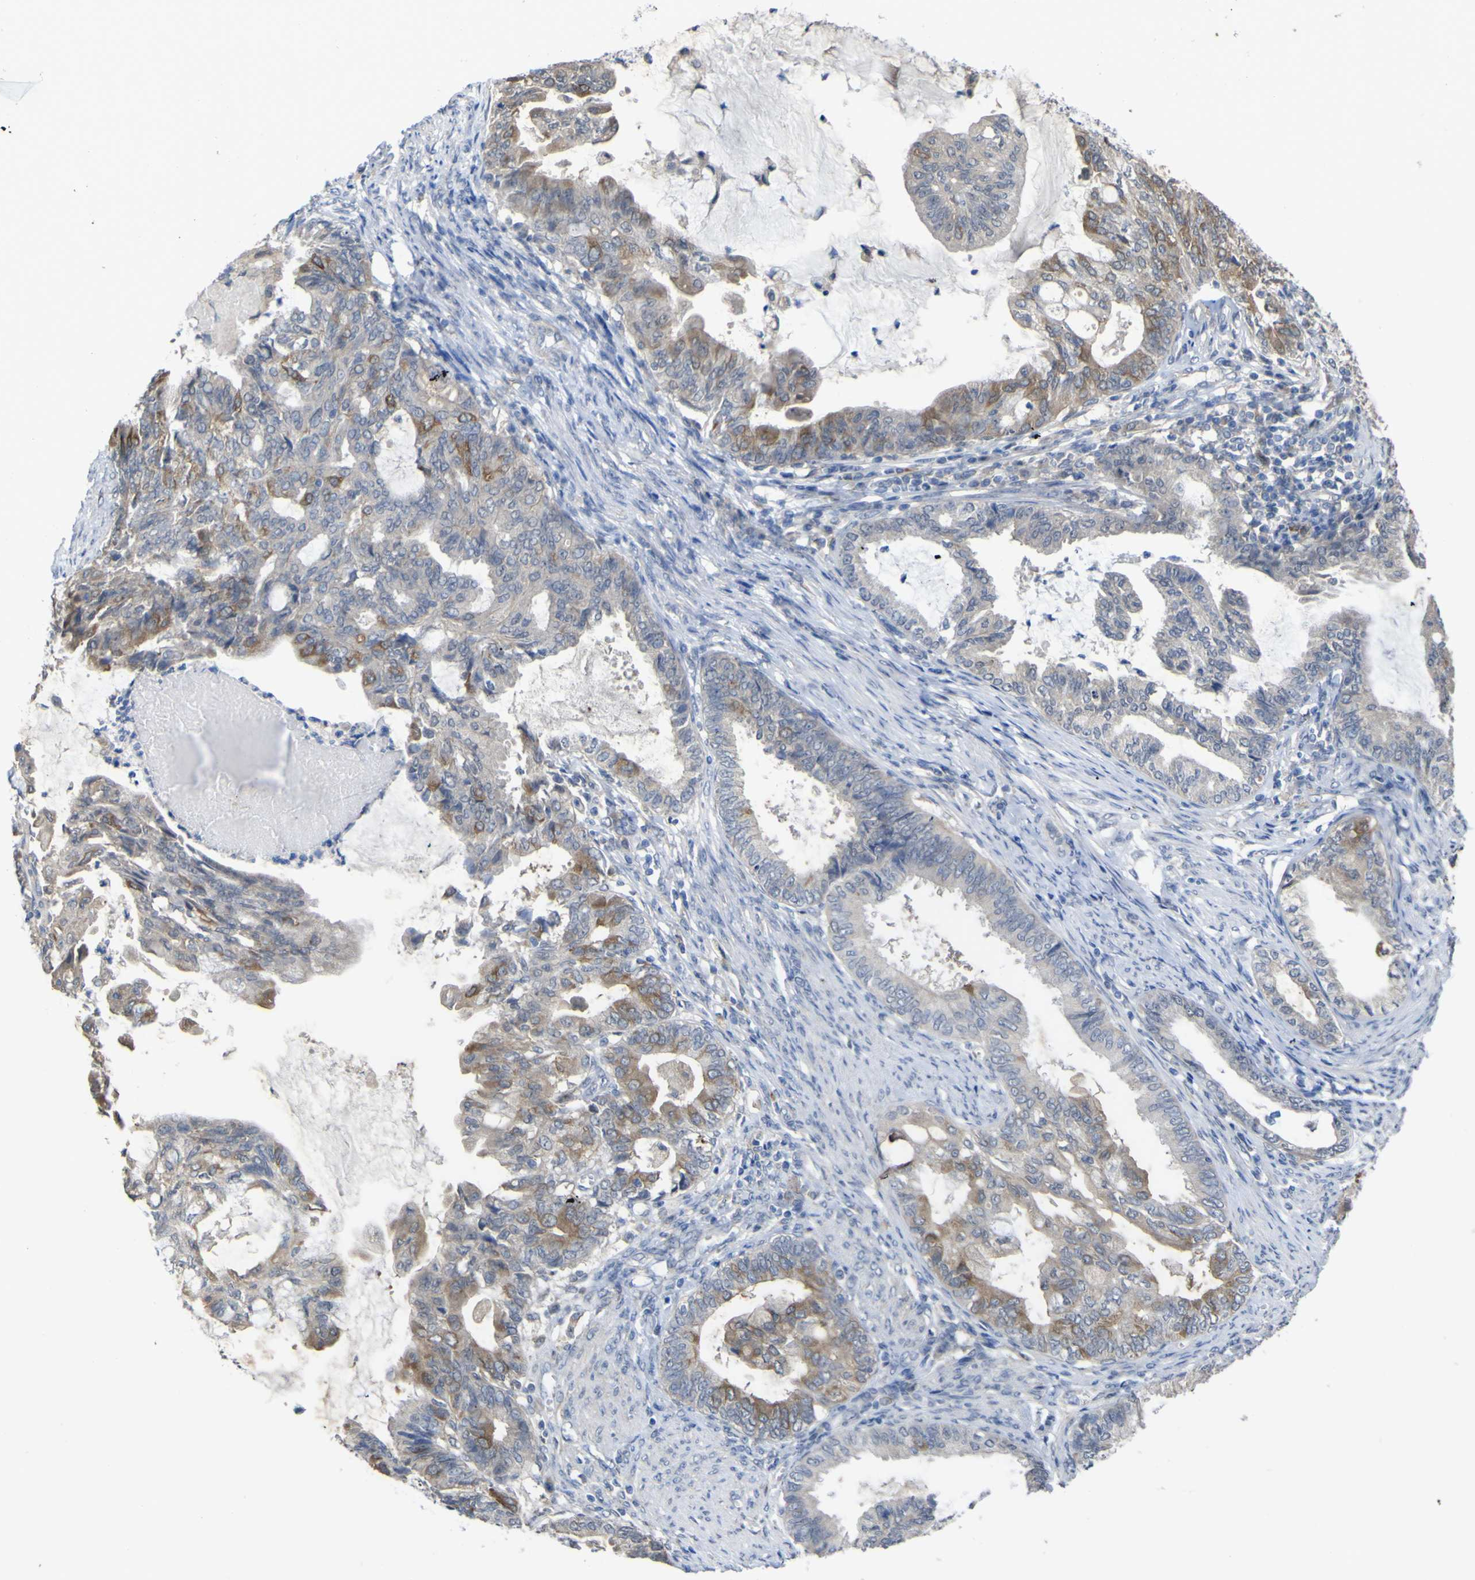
{"staining": {"intensity": "moderate", "quantity": "<25%", "location": "cytoplasmic/membranous"}, "tissue": "endometrial cancer", "cell_type": "Tumor cells", "image_type": "cancer", "snomed": [{"axis": "morphology", "description": "Adenocarcinoma, NOS"}, {"axis": "topography", "description": "Endometrium"}], "caption": "Human adenocarcinoma (endometrial) stained with a protein marker displays moderate staining in tumor cells.", "gene": "TNFRSF11A", "patient": {"sex": "female", "age": 86}}